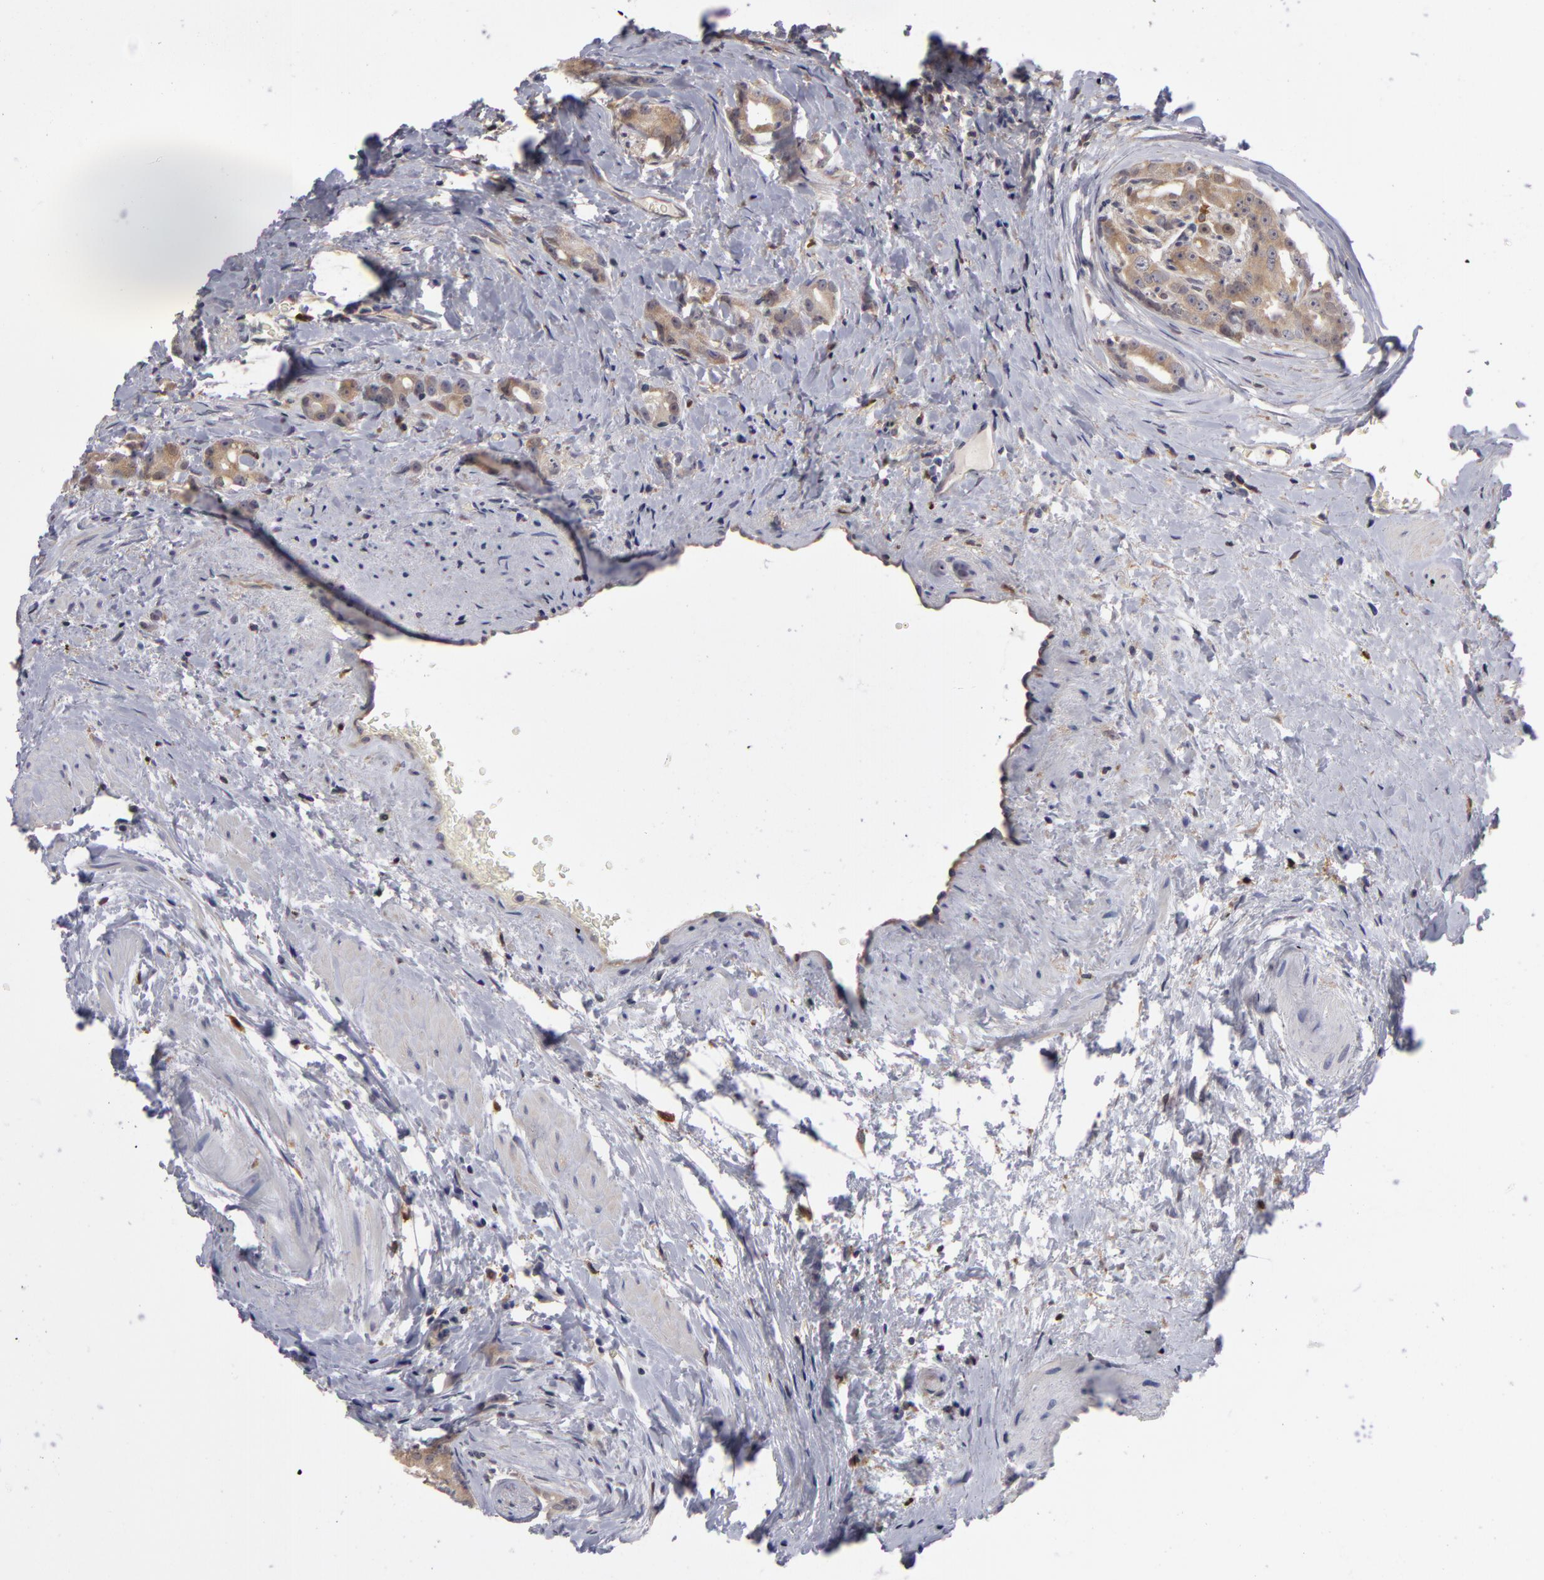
{"staining": {"intensity": "negative", "quantity": "none", "location": "none"}, "tissue": "prostate cancer", "cell_type": "Tumor cells", "image_type": "cancer", "snomed": [{"axis": "morphology", "description": "Adenocarcinoma, Medium grade"}, {"axis": "topography", "description": "Prostate"}], "caption": "A micrograph of adenocarcinoma (medium-grade) (prostate) stained for a protein reveals no brown staining in tumor cells. (Stains: DAB (3,3'-diaminobenzidine) immunohistochemistry with hematoxylin counter stain, Microscopy: brightfield microscopy at high magnification).", "gene": "GNPDA1", "patient": {"sex": "male", "age": 59}}